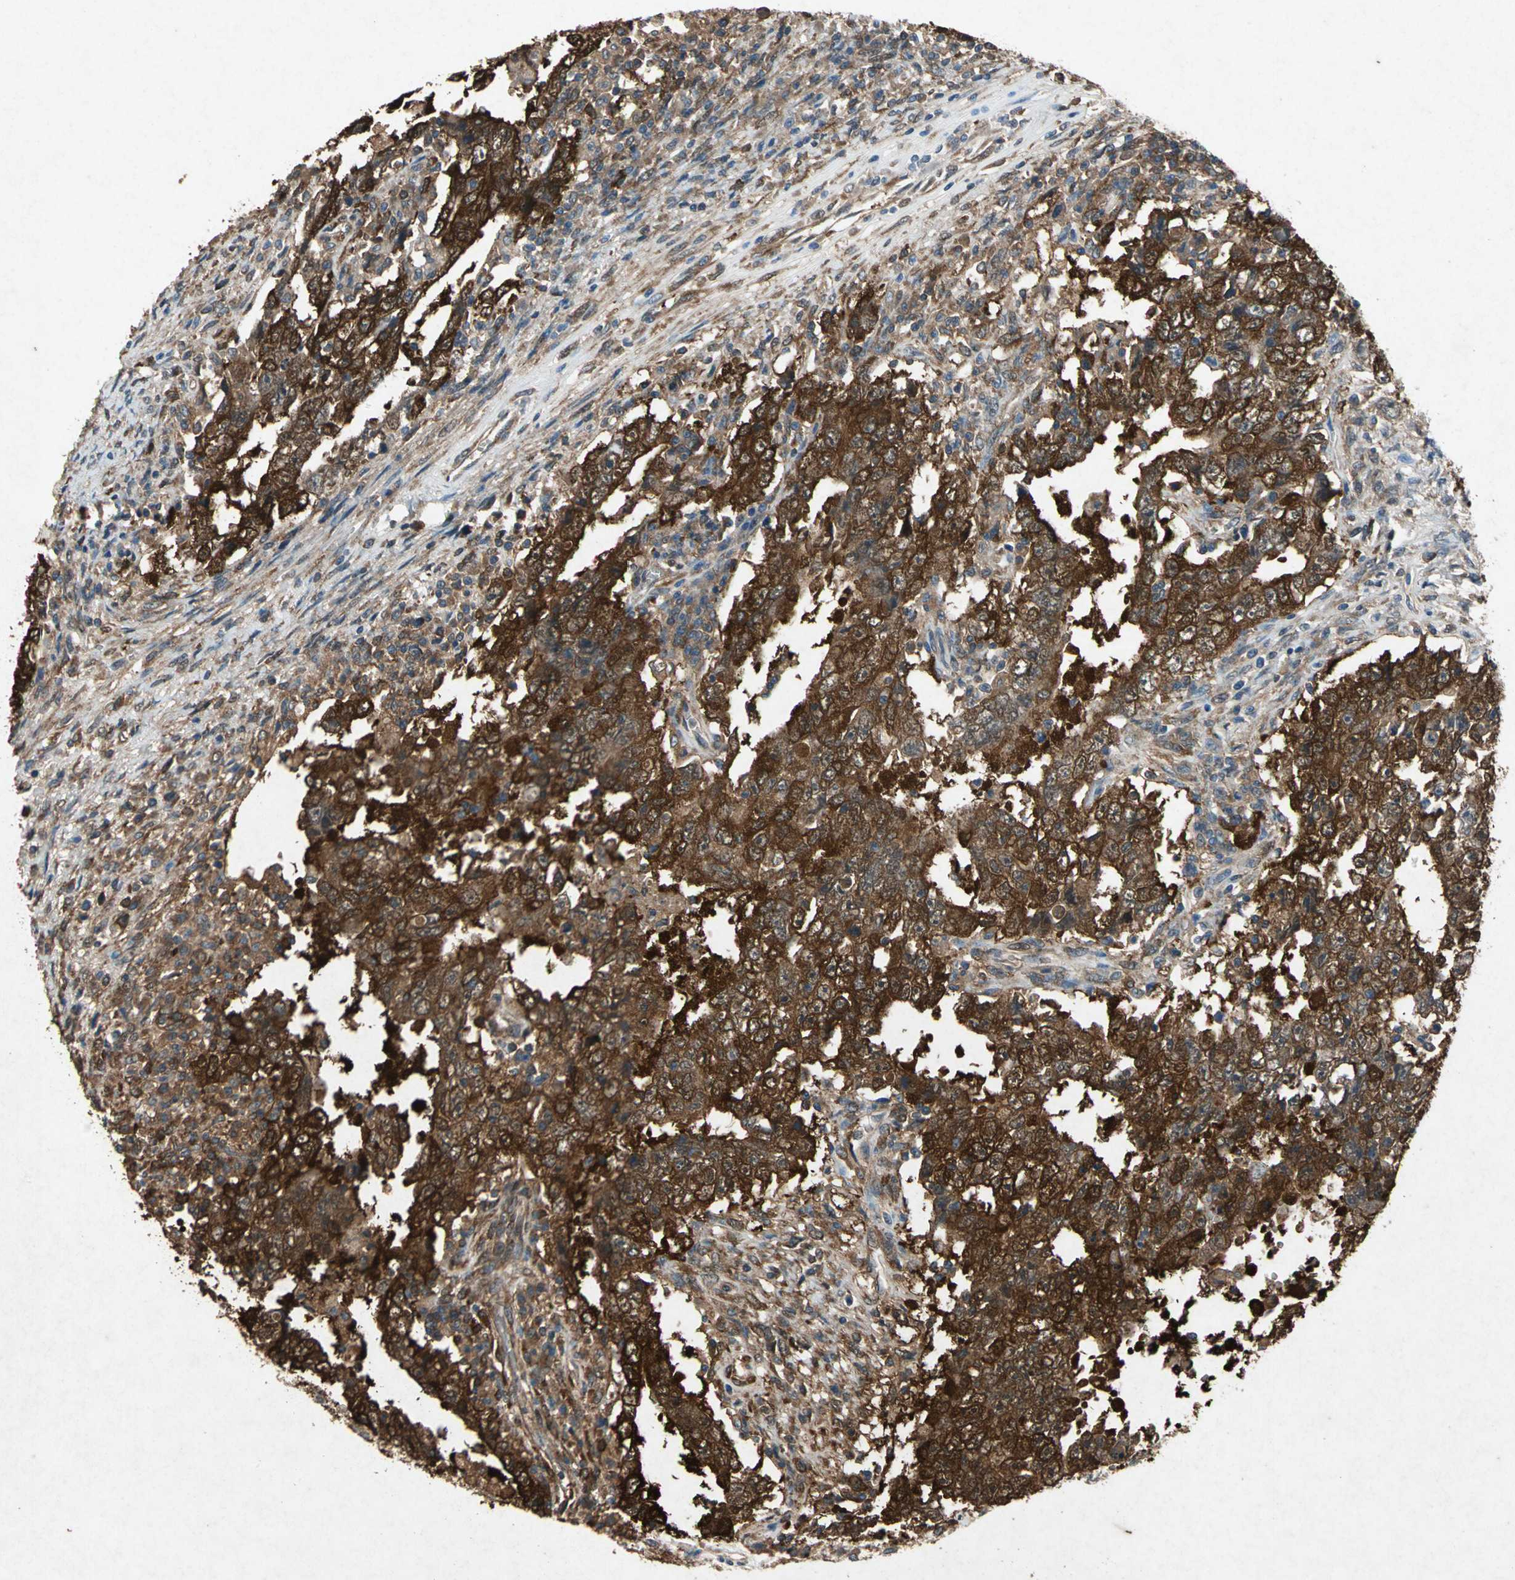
{"staining": {"intensity": "strong", "quantity": ">75%", "location": "cytoplasmic/membranous"}, "tissue": "testis cancer", "cell_type": "Tumor cells", "image_type": "cancer", "snomed": [{"axis": "morphology", "description": "Carcinoma, Embryonal, NOS"}, {"axis": "topography", "description": "Testis"}], "caption": "A high amount of strong cytoplasmic/membranous staining is appreciated in approximately >75% of tumor cells in testis cancer tissue. (DAB (3,3'-diaminobenzidine) = brown stain, brightfield microscopy at high magnification).", "gene": "HSP90AB1", "patient": {"sex": "male", "age": 26}}